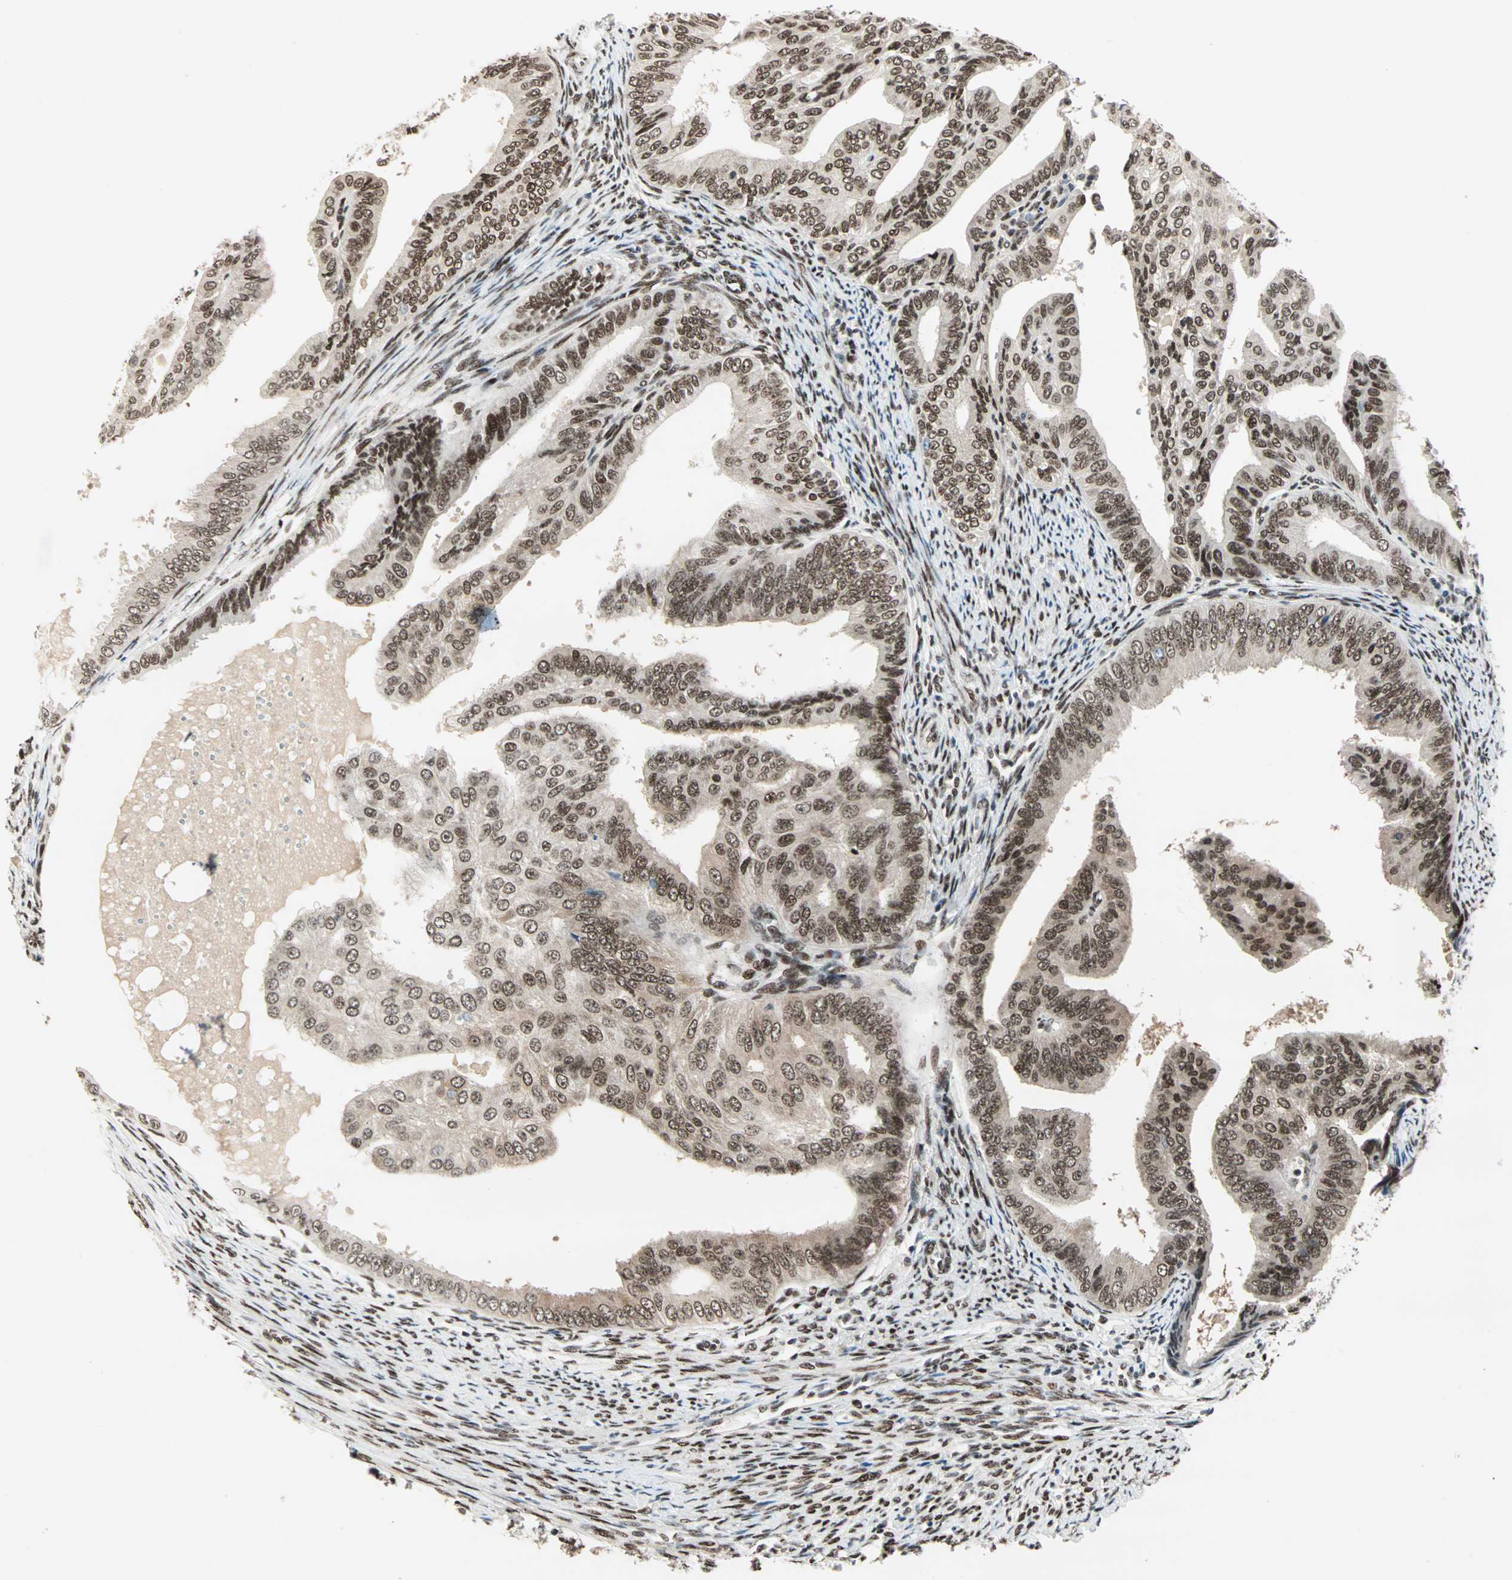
{"staining": {"intensity": "moderate", "quantity": ">75%", "location": "nuclear"}, "tissue": "endometrial cancer", "cell_type": "Tumor cells", "image_type": "cancer", "snomed": [{"axis": "morphology", "description": "Adenocarcinoma, NOS"}, {"axis": "topography", "description": "Endometrium"}], "caption": "This is an image of immunohistochemistry staining of endometrial cancer, which shows moderate expression in the nuclear of tumor cells.", "gene": "BLM", "patient": {"sex": "female", "age": 58}}